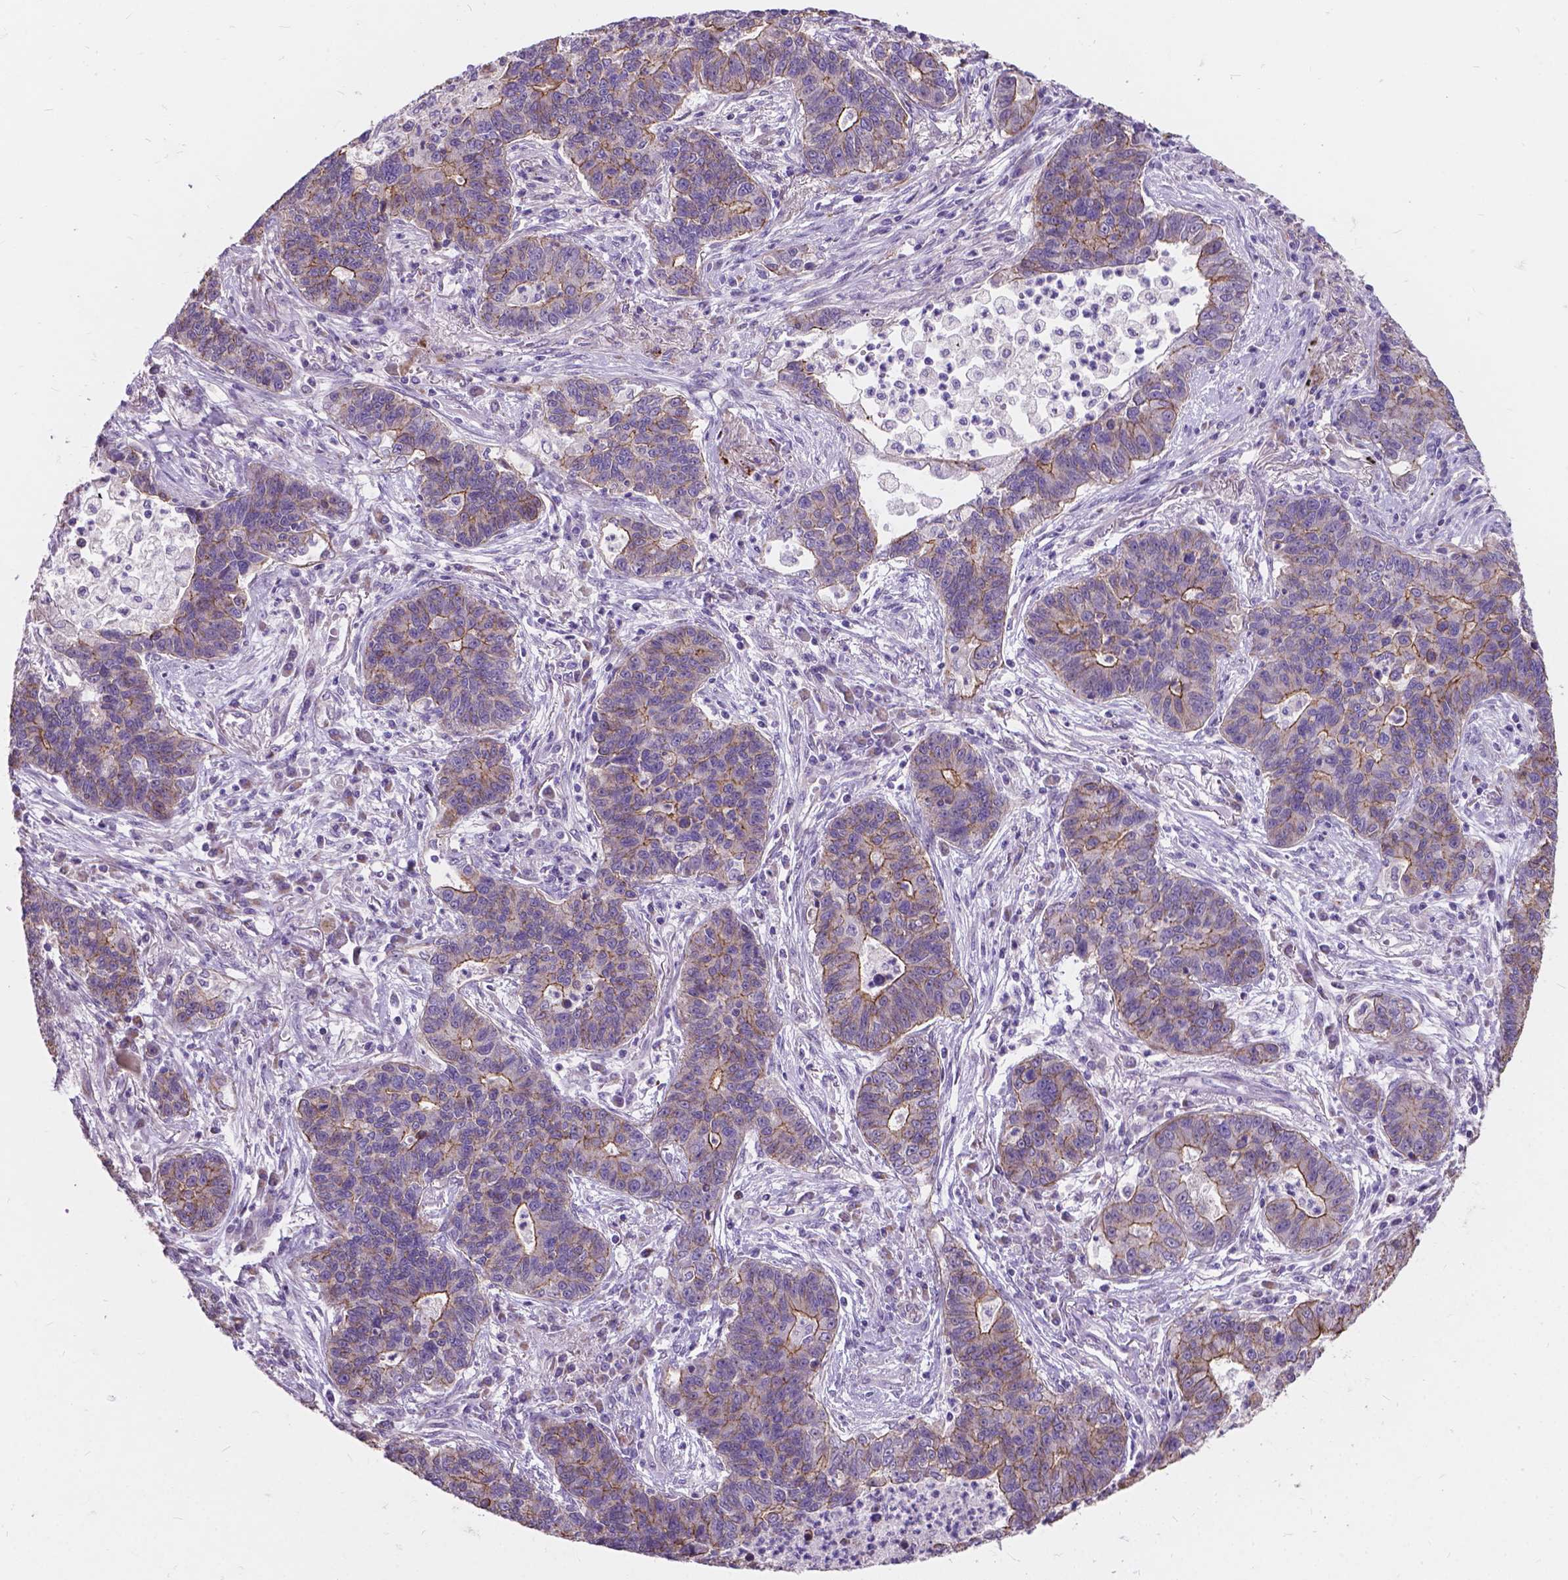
{"staining": {"intensity": "weak", "quantity": "25%-75%", "location": "cytoplasmic/membranous"}, "tissue": "lung cancer", "cell_type": "Tumor cells", "image_type": "cancer", "snomed": [{"axis": "morphology", "description": "Adenocarcinoma, NOS"}, {"axis": "topography", "description": "Lung"}], "caption": "The image demonstrates a brown stain indicating the presence of a protein in the cytoplasmic/membranous of tumor cells in lung adenocarcinoma.", "gene": "MYH14", "patient": {"sex": "female", "age": 57}}